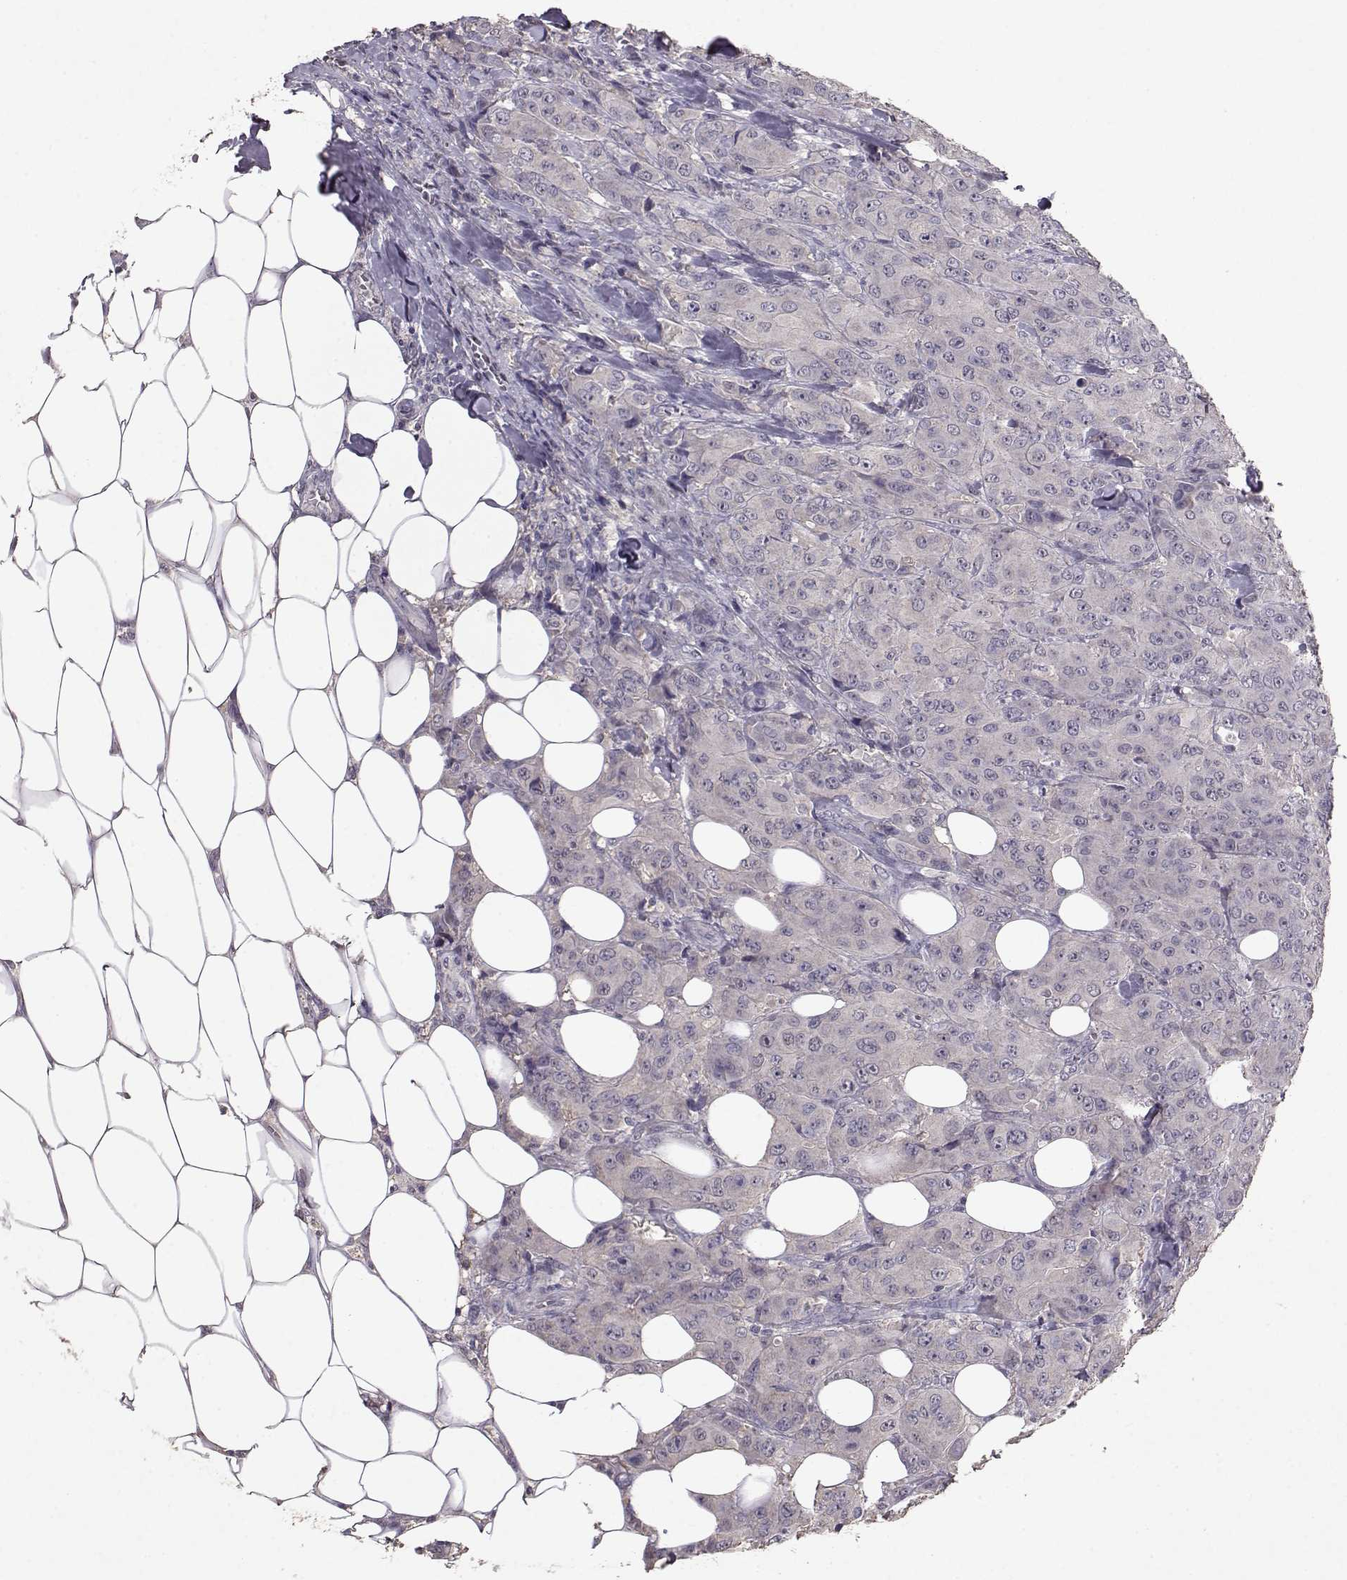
{"staining": {"intensity": "negative", "quantity": "none", "location": "none"}, "tissue": "breast cancer", "cell_type": "Tumor cells", "image_type": "cancer", "snomed": [{"axis": "morphology", "description": "Duct carcinoma"}, {"axis": "topography", "description": "Breast"}], "caption": "A high-resolution image shows IHC staining of breast invasive ductal carcinoma, which reveals no significant staining in tumor cells. (DAB IHC visualized using brightfield microscopy, high magnification).", "gene": "PMCH", "patient": {"sex": "female", "age": 43}}